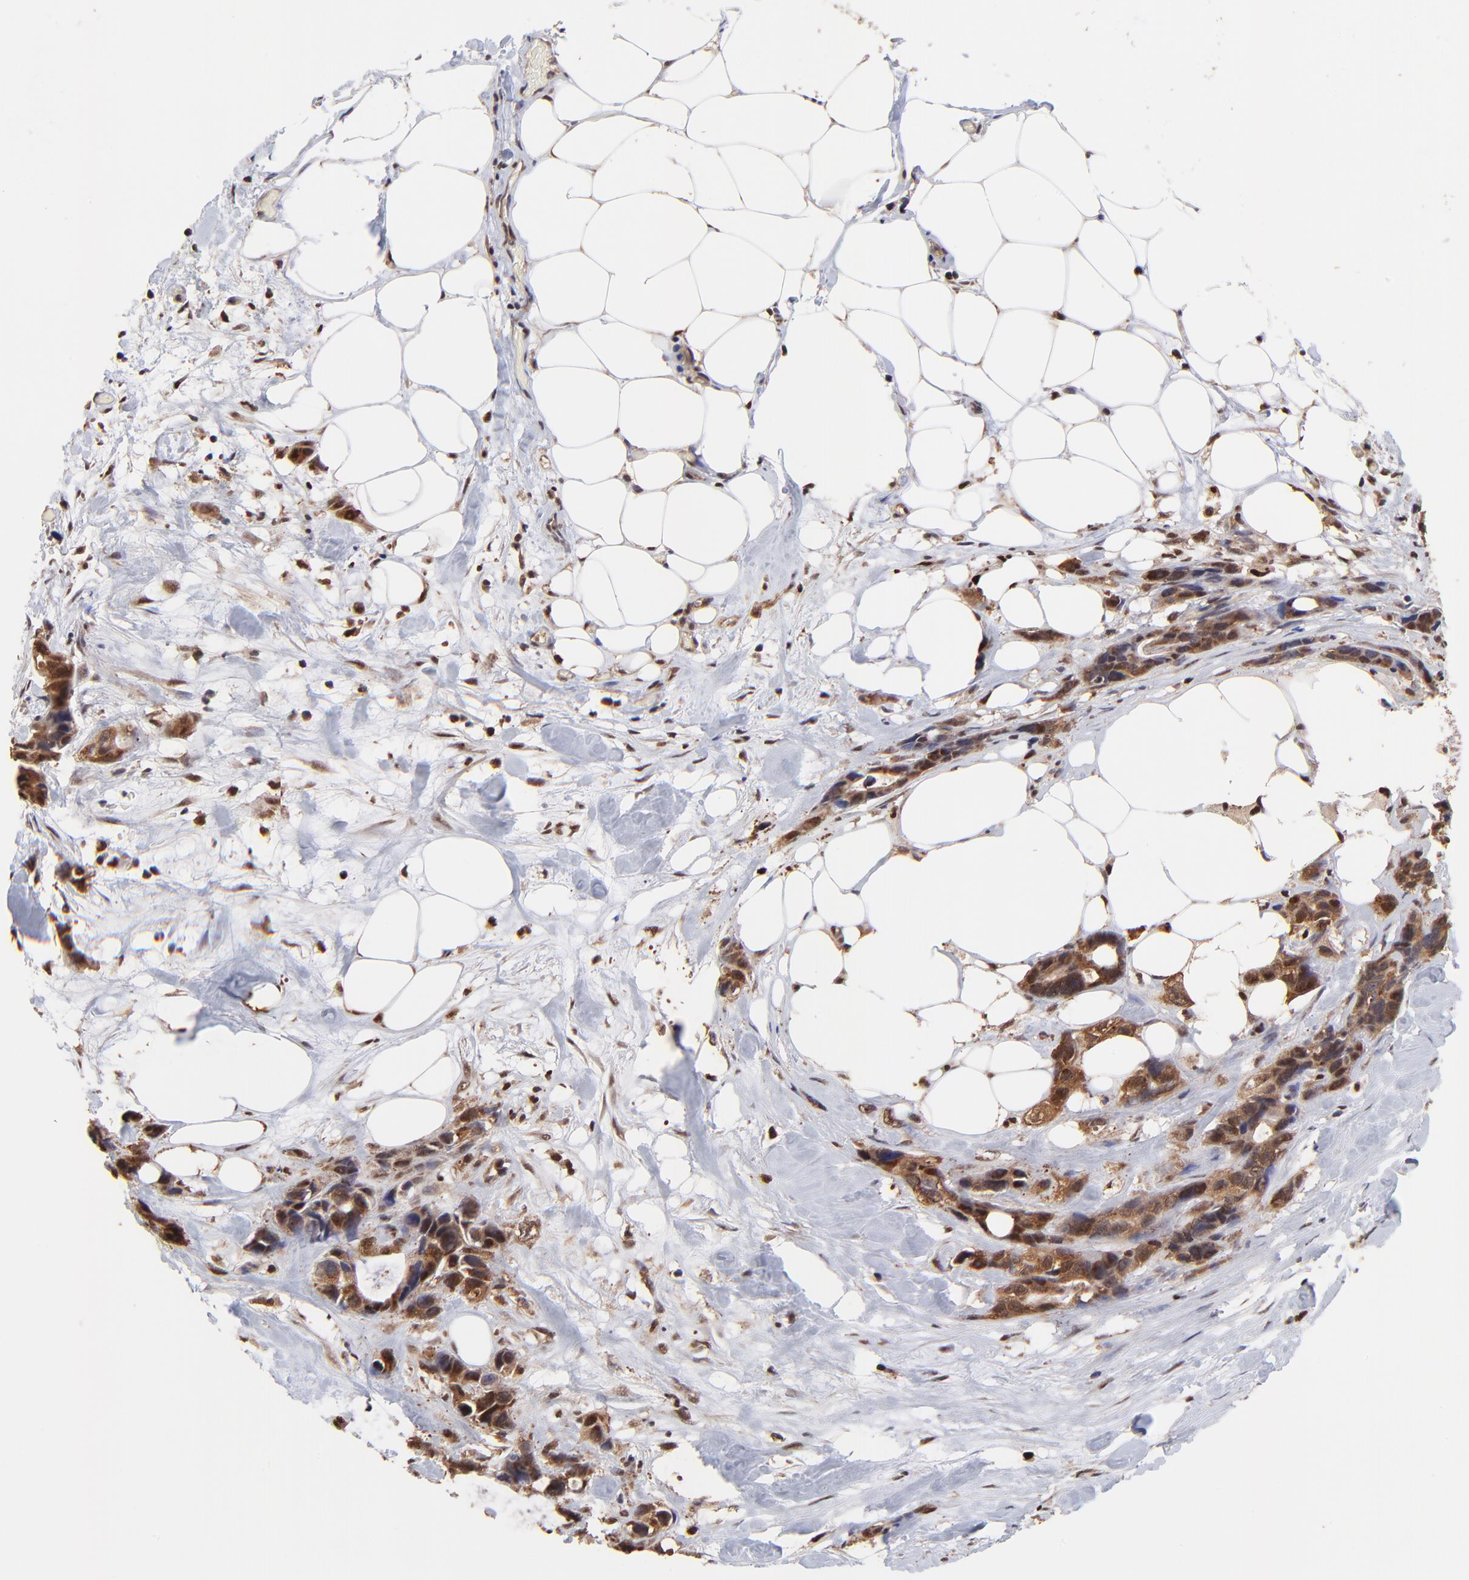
{"staining": {"intensity": "strong", "quantity": ">75%", "location": "cytoplasmic/membranous,nuclear"}, "tissue": "stomach cancer", "cell_type": "Tumor cells", "image_type": "cancer", "snomed": [{"axis": "morphology", "description": "Adenocarcinoma, NOS"}, {"axis": "topography", "description": "Stomach, upper"}], "caption": "An immunohistochemistry (IHC) histopathology image of neoplastic tissue is shown. Protein staining in brown labels strong cytoplasmic/membranous and nuclear positivity in stomach cancer (adenocarcinoma) within tumor cells.", "gene": "PSMA6", "patient": {"sex": "male", "age": 47}}